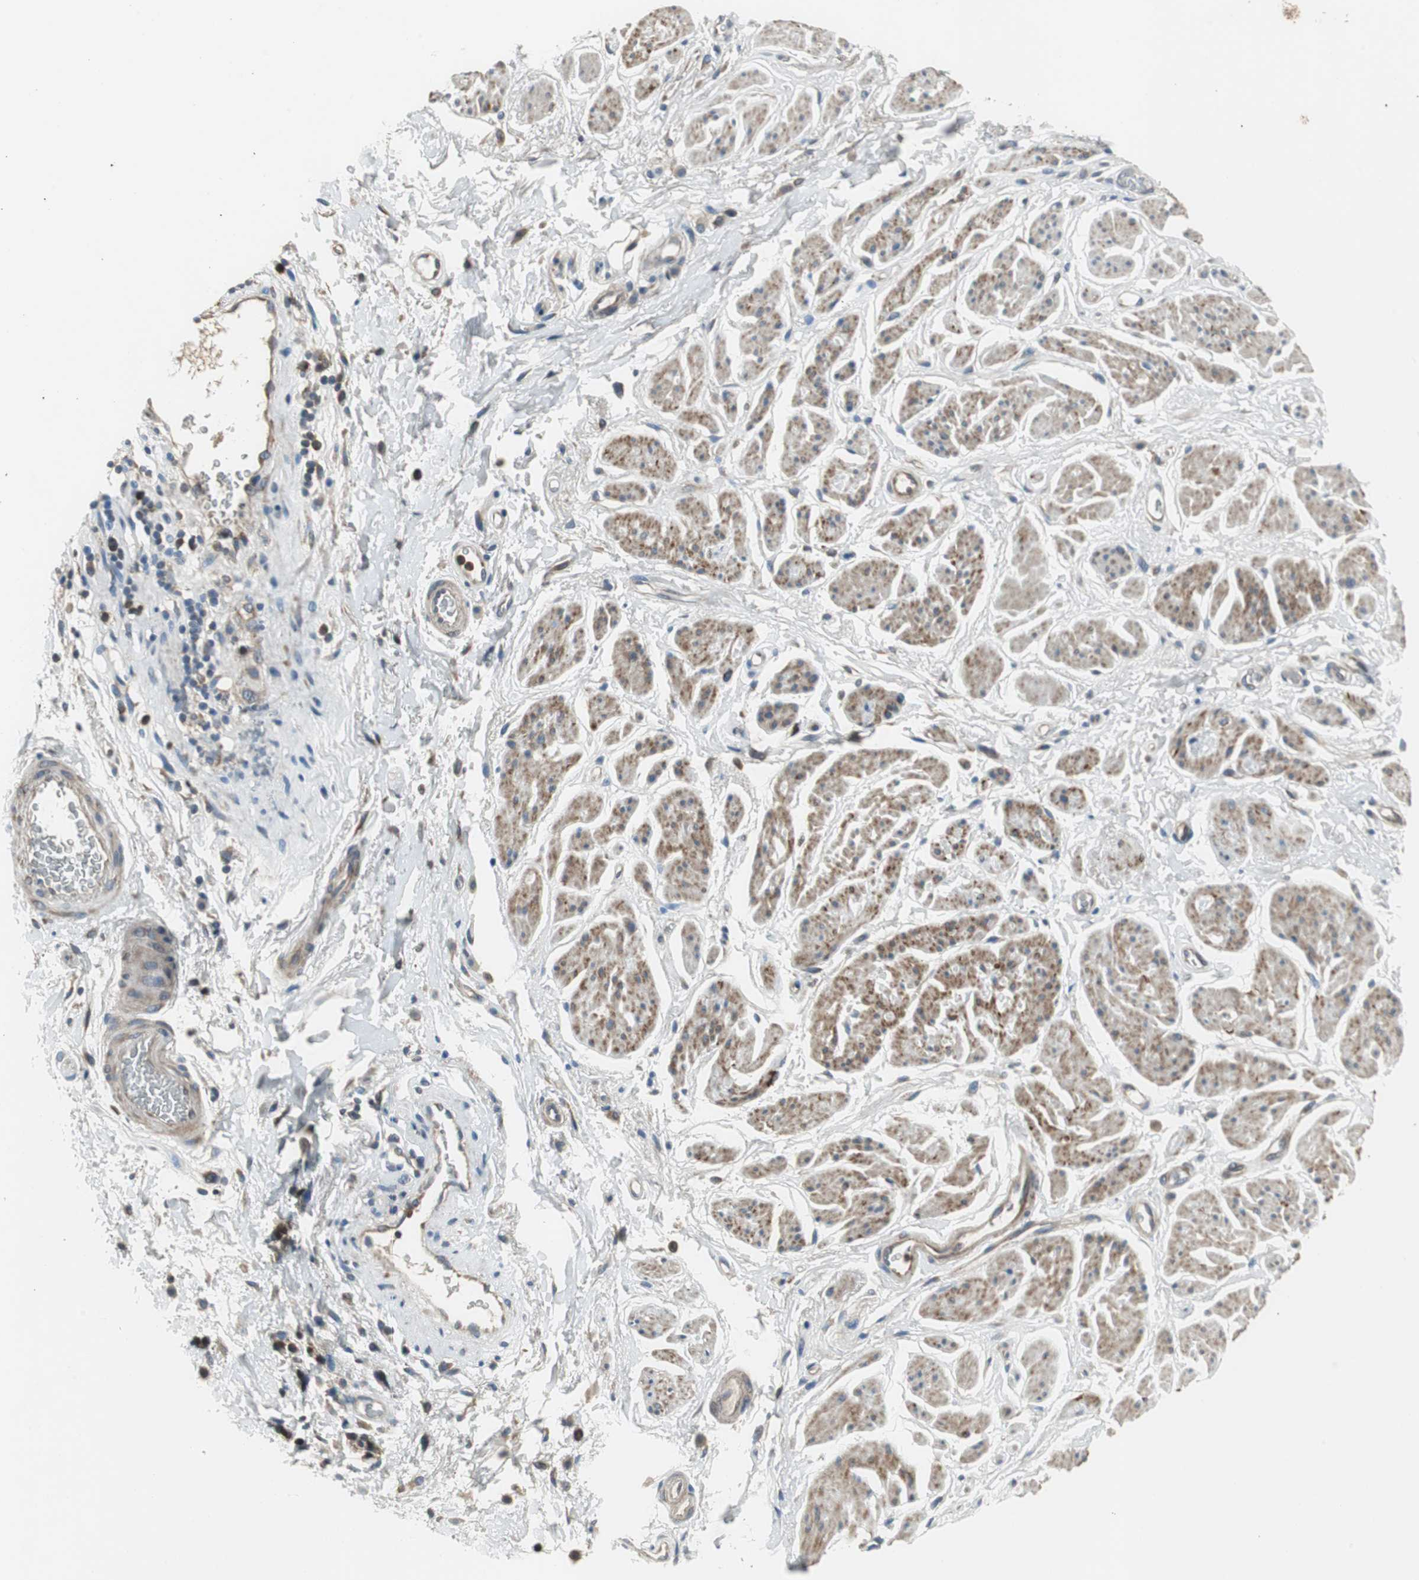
{"staining": {"intensity": "weak", "quantity": ">75%", "location": "cytoplasmic/membranous"}, "tissue": "adipose tissue", "cell_type": "Adipocytes", "image_type": "normal", "snomed": [{"axis": "morphology", "description": "Normal tissue, NOS"}, {"axis": "topography", "description": "Soft tissue"}, {"axis": "topography", "description": "Peripheral nerve tissue"}], "caption": "Benign adipose tissue demonstrates weak cytoplasmic/membranous expression in approximately >75% of adipocytes, visualized by immunohistochemistry. Using DAB (brown) and hematoxylin (blue) stains, captured at high magnification using brightfield microscopy.", "gene": "PI4KB", "patient": {"sex": "female", "age": 71}}